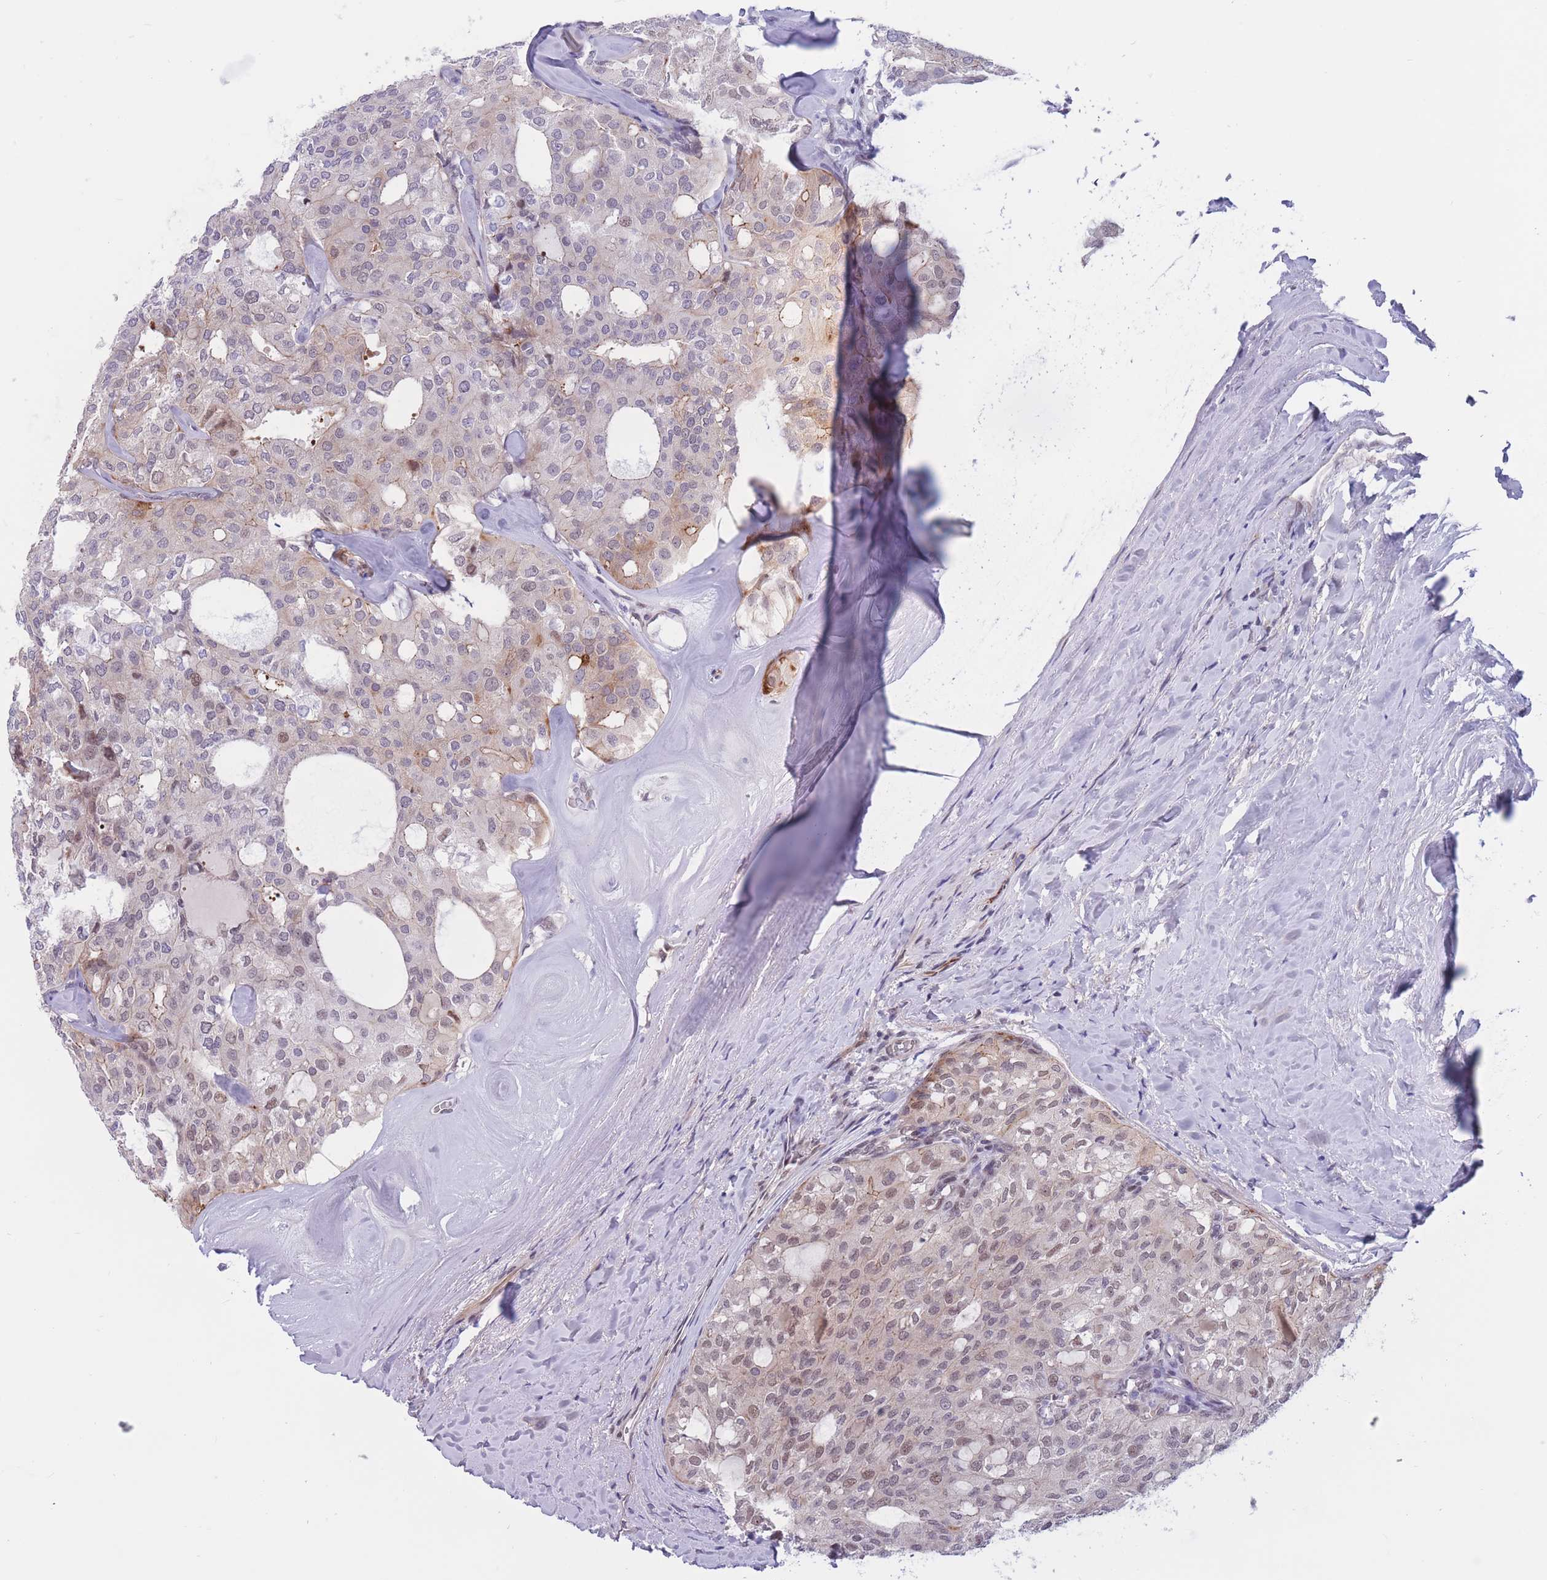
{"staining": {"intensity": "negative", "quantity": "none", "location": "none"}, "tissue": "thyroid cancer", "cell_type": "Tumor cells", "image_type": "cancer", "snomed": [{"axis": "morphology", "description": "Follicular adenoma carcinoma, NOS"}, {"axis": "topography", "description": "Thyroid gland"}], "caption": "The photomicrograph demonstrates no significant staining in tumor cells of thyroid cancer (follicular adenoma carcinoma).", "gene": "BCL9L", "patient": {"sex": "male", "age": 75}}